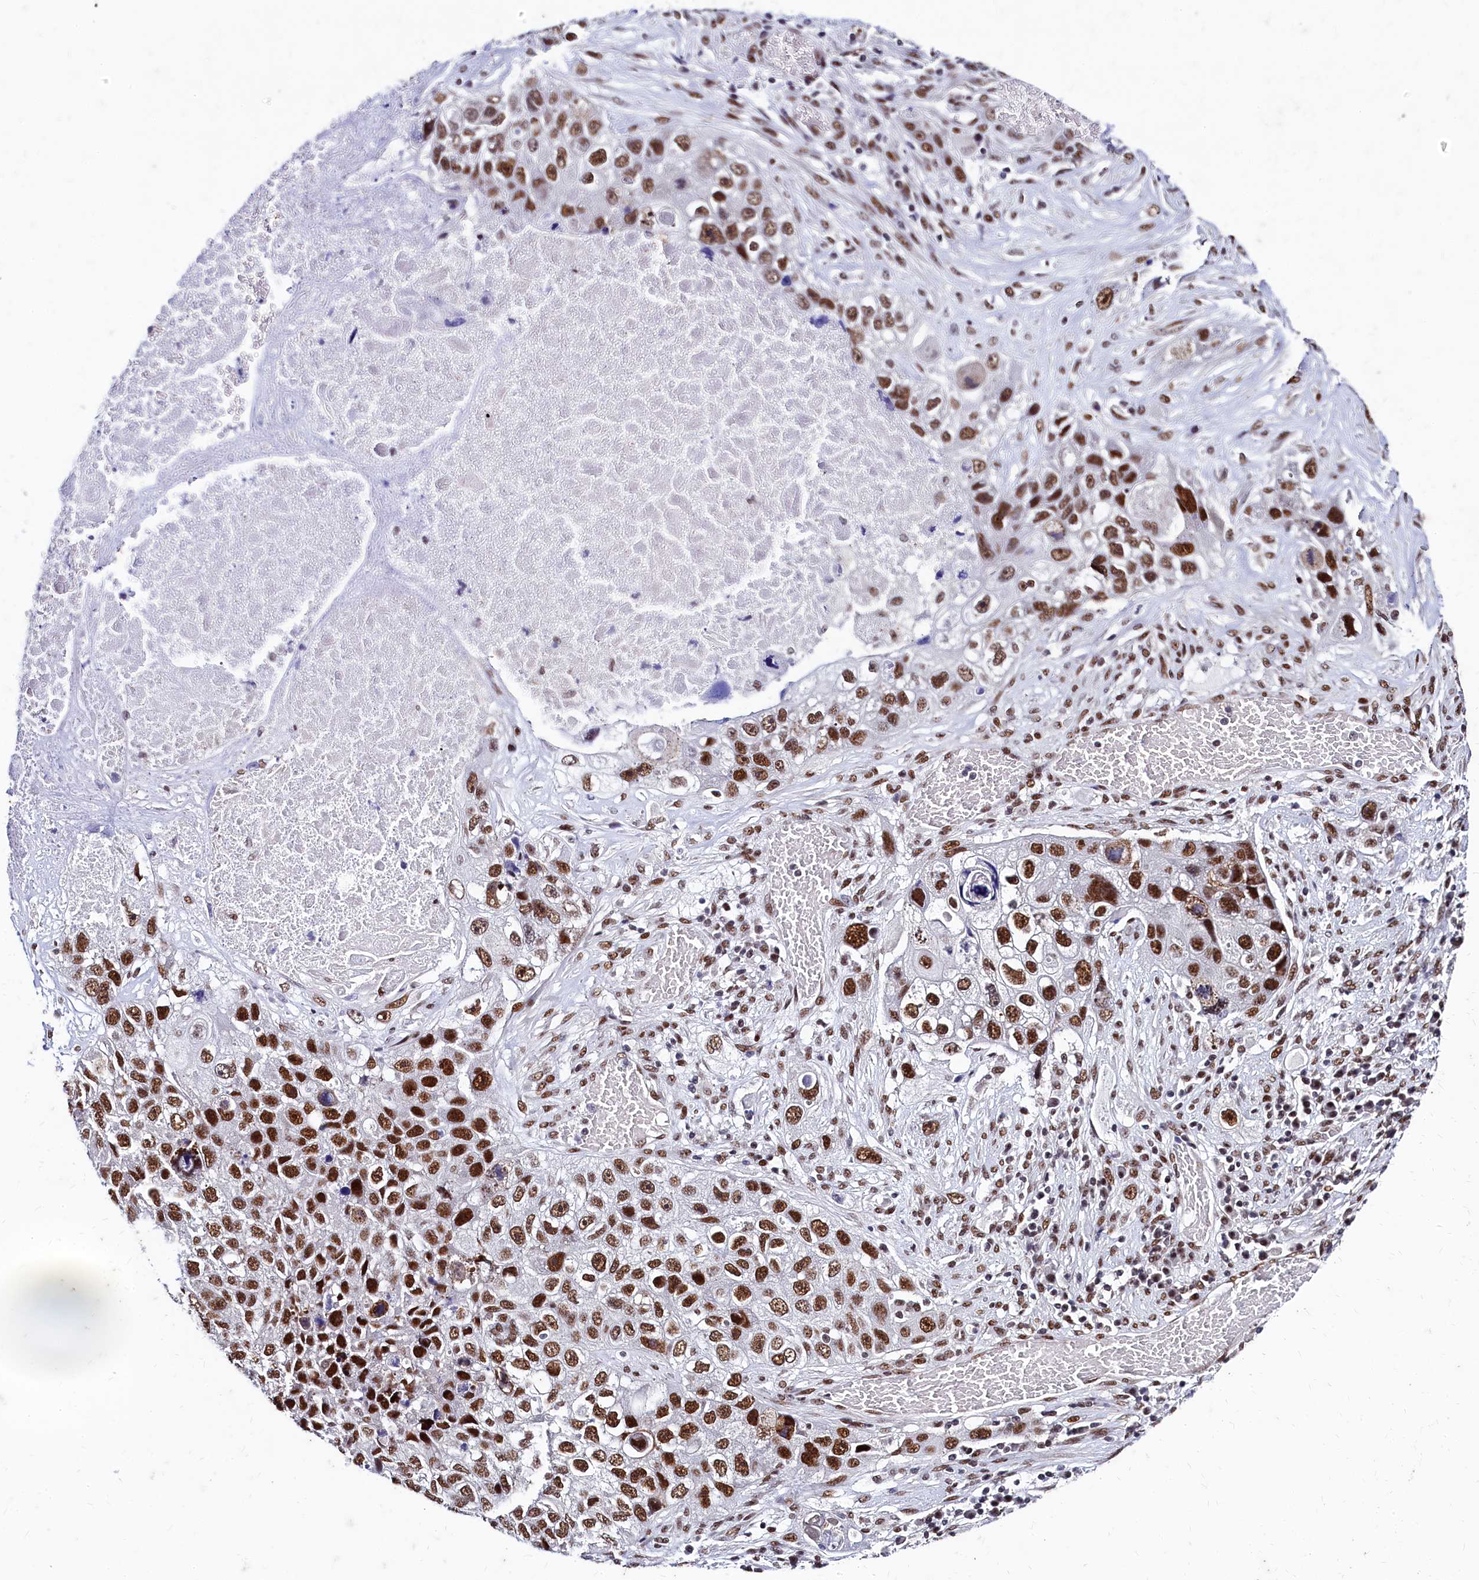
{"staining": {"intensity": "strong", "quantity": ">75%", "location": "nuclear"}, "tissue": "lung cancer", "cell_type": "Tumor cells", "image_type": "cancer", "snomed": [{"axis": "morphology", "description": "Squamous cell carcinoma, NOS"}, {"axis": "topography", "description": "Lung"}], "caption": "There is high levels of strong nuclear positivity in tumor cells of squamous cell carcinoma (lung), as demonstrated by immunohistochemical staining (brown color).", "gene": "CPSF7", "patient": {"sex": "male", "age": 61}}